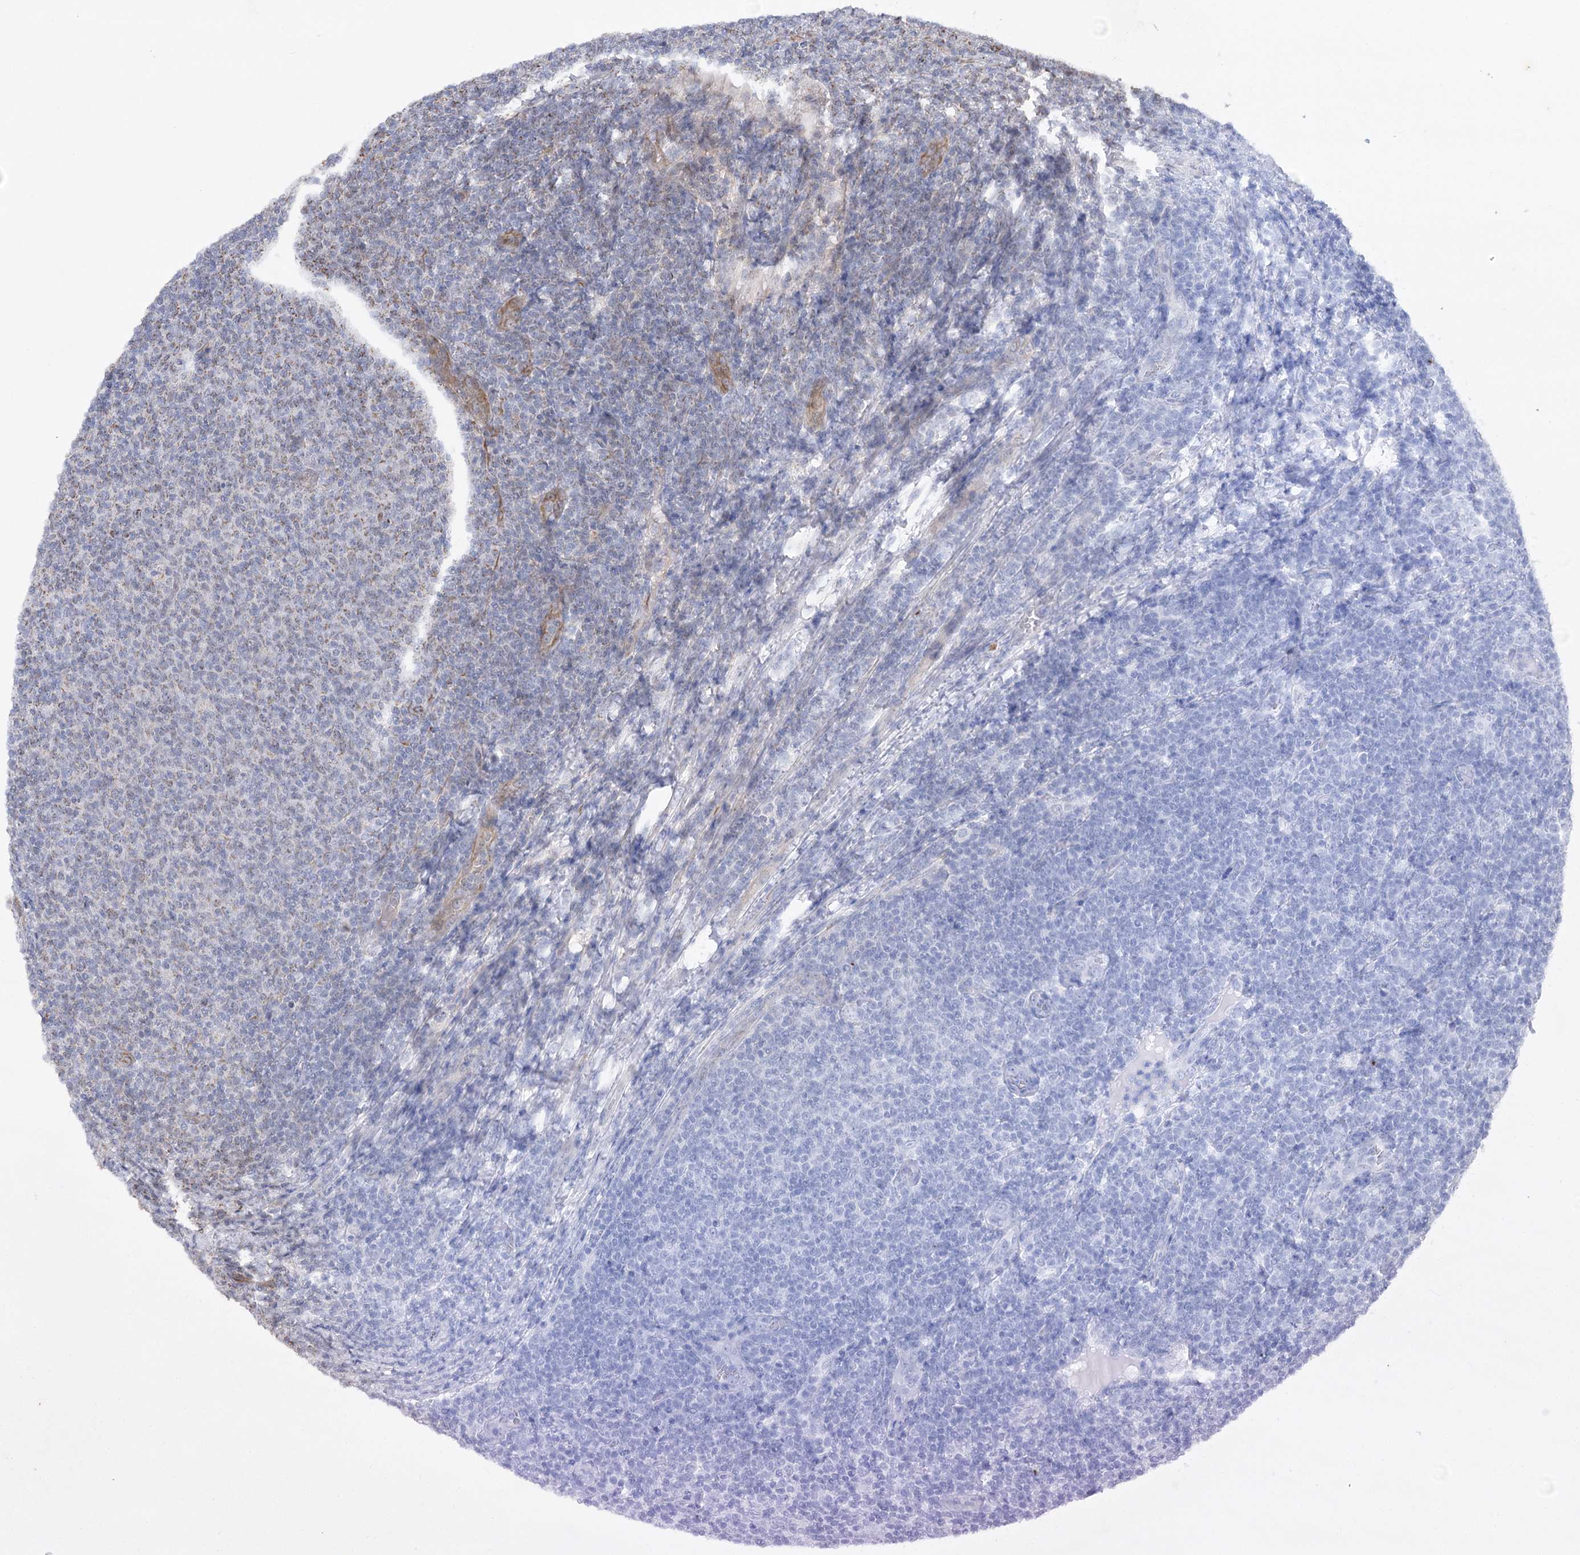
{"staining": {"intensity": "weak", "quantity": "<25%", "location": "cytoplasmic/membranous"}, "tissue": "lymphoma", "cell_type": "Tumor cells", "image_type": "cancer", "snomed": [{"axis": "morphology", "description": "Malignant lymphoma, non-Hodgkin's type, Low grade"}, {"axis": "topography", "description": "Lymph node"}], "caption": "Immunohistochemistry micrograph of malignant lymphoma, non-Hodgkin's type (low-grade) stained for a protein (brown), which shows no expression in tumor cells. (Immunohistochemistry (ihc), brightfield microscopy, high magnification).", "gene": "ECHDC3", "patient": {"sex": "male", "age": 66}}